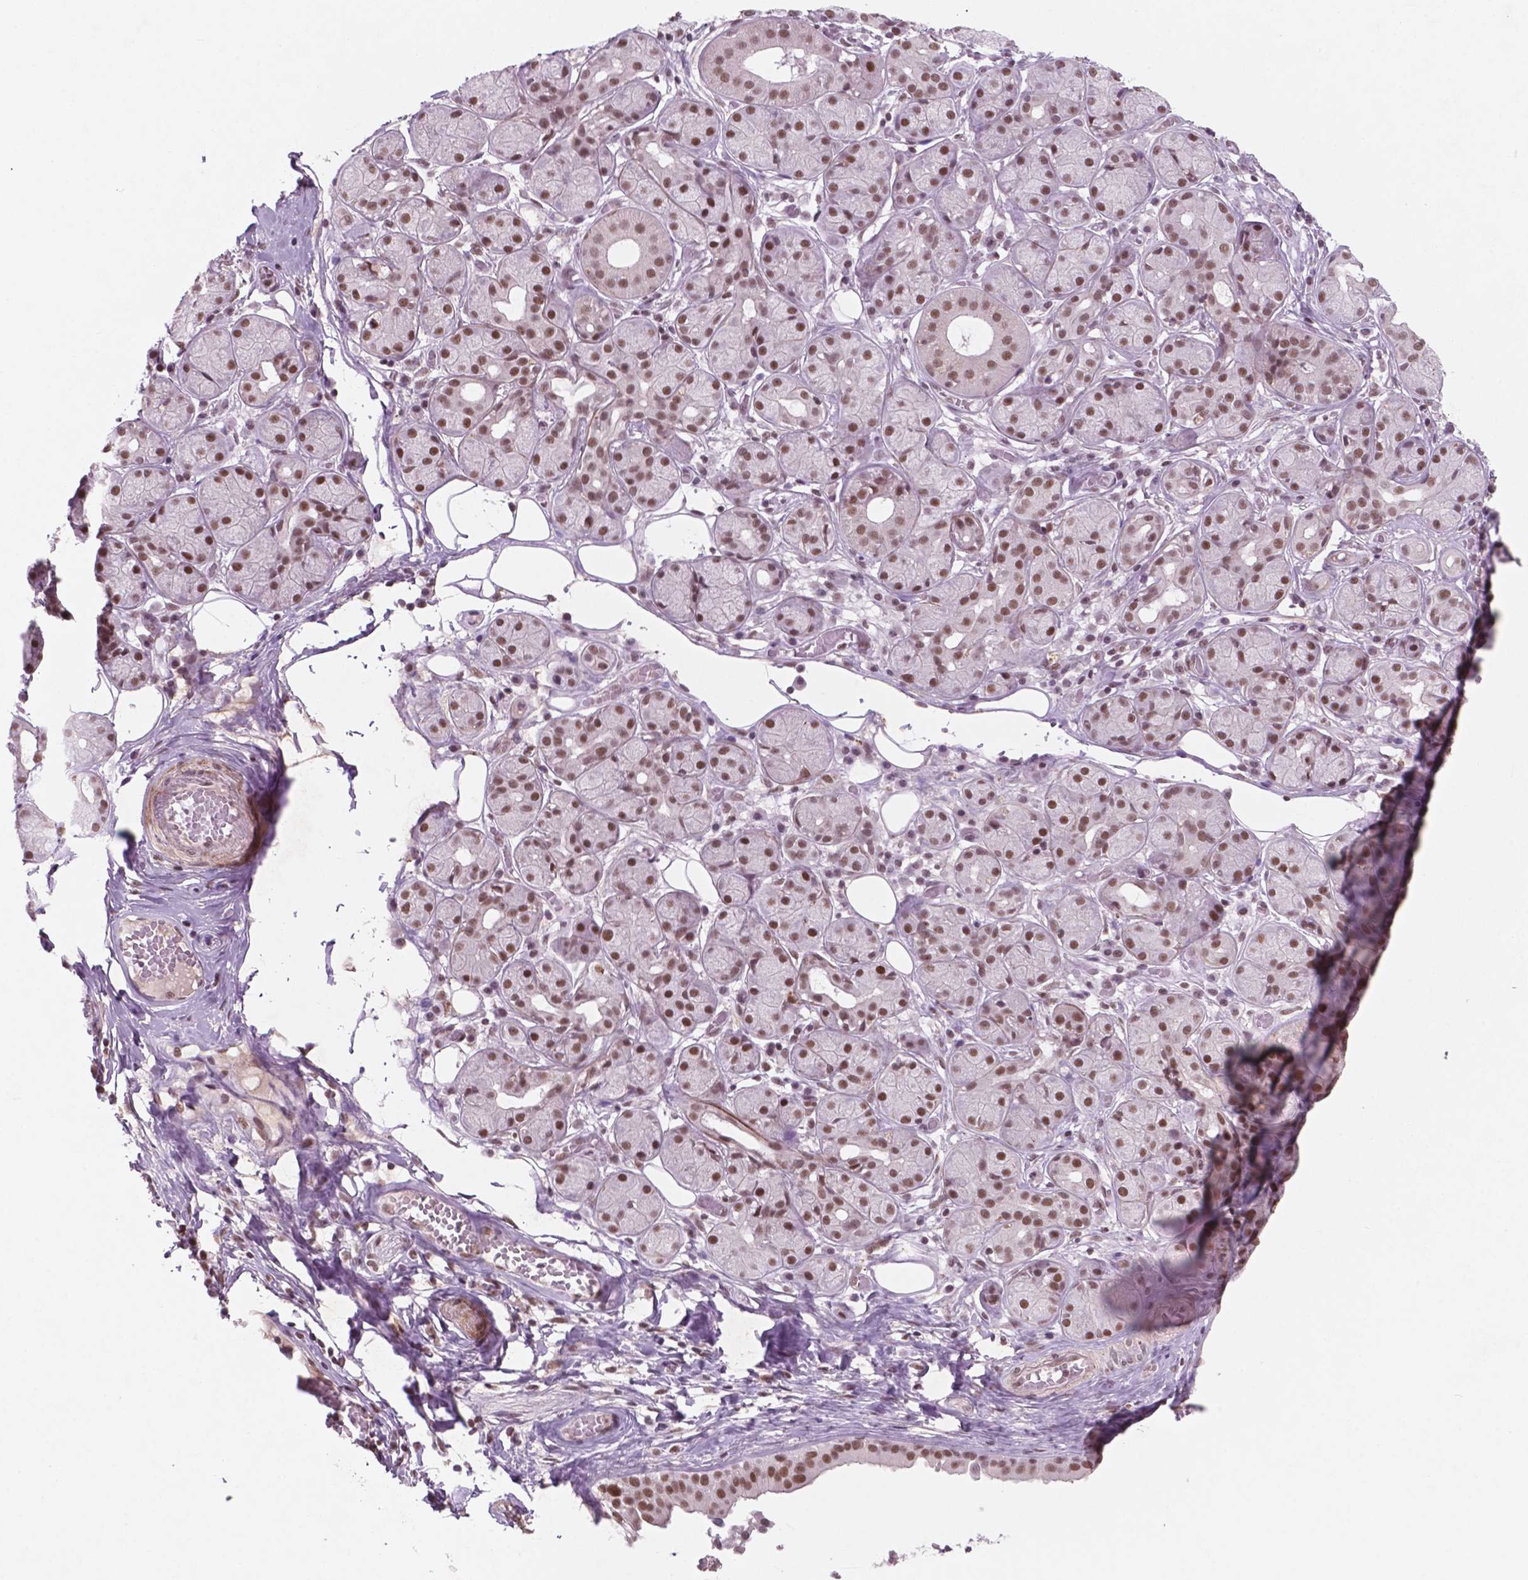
{"staining": {"intensity": "moderate", "quantity": ">75%", "location": "nuclear"}, "tissue": "salivary gland", "cell_type": "Glandular cells", "image_type": "normal", "snomed": [{"axis": "morphology", "description": "Normal tissue, NOS"}, {"axis": "topography", "description": "Salivary gland"}, {"axis": "topography", "description": "Peripheral nerve tissue"}], "caption": "Immunohistochemistry (DAB (3,3'-diaminobenzidine)) staining of benign salivary gland shows moderate nuclear protein staining in about >75% of glandular cells.", "gene": "CTR9", "patient": {"sex": "male", "age": 71}}